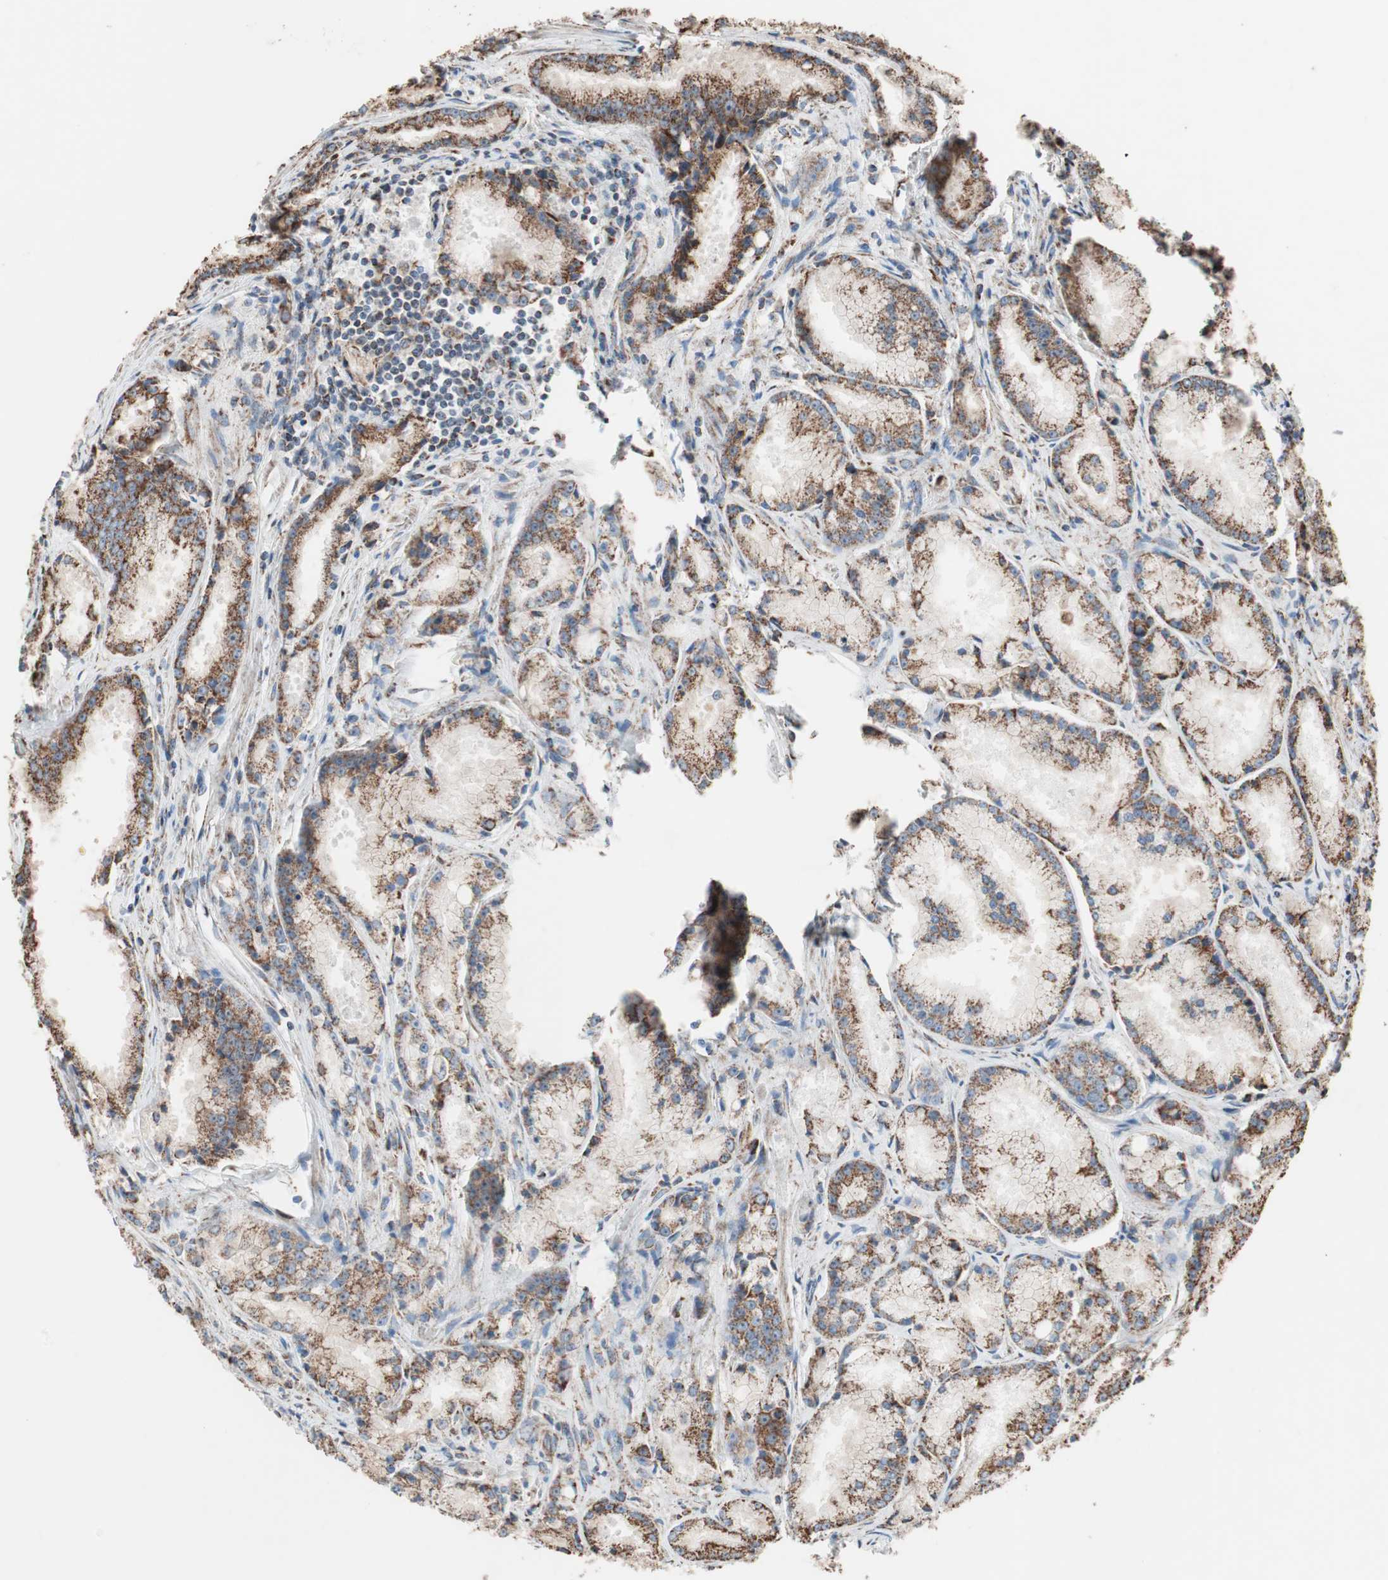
{"staining": {"intensity": "strong", "quantity": ">75%", "location": "cytoplasmic/membranous"}, "tissue": "prostate cancer", "cell_type": "Tumor cells", "image_type": "cancer", "snomed": [{"axis": "morphology", "description": "Adenocarcinoma, Low grade"}, {"axis": "topography", "description": "Prostate"}], "caption": "Tumor cells display high levels of strong cytoplasmic/membranous expression in approximately >75% of cells in prostate low-grade adenocarcinoma. Using DAB (brown) and hematoxylin (blue) stains, captured at high magnification using brightfield microscopy.", "gene": "PCSK4", "patient": {"sex": "male", "age": 64}}